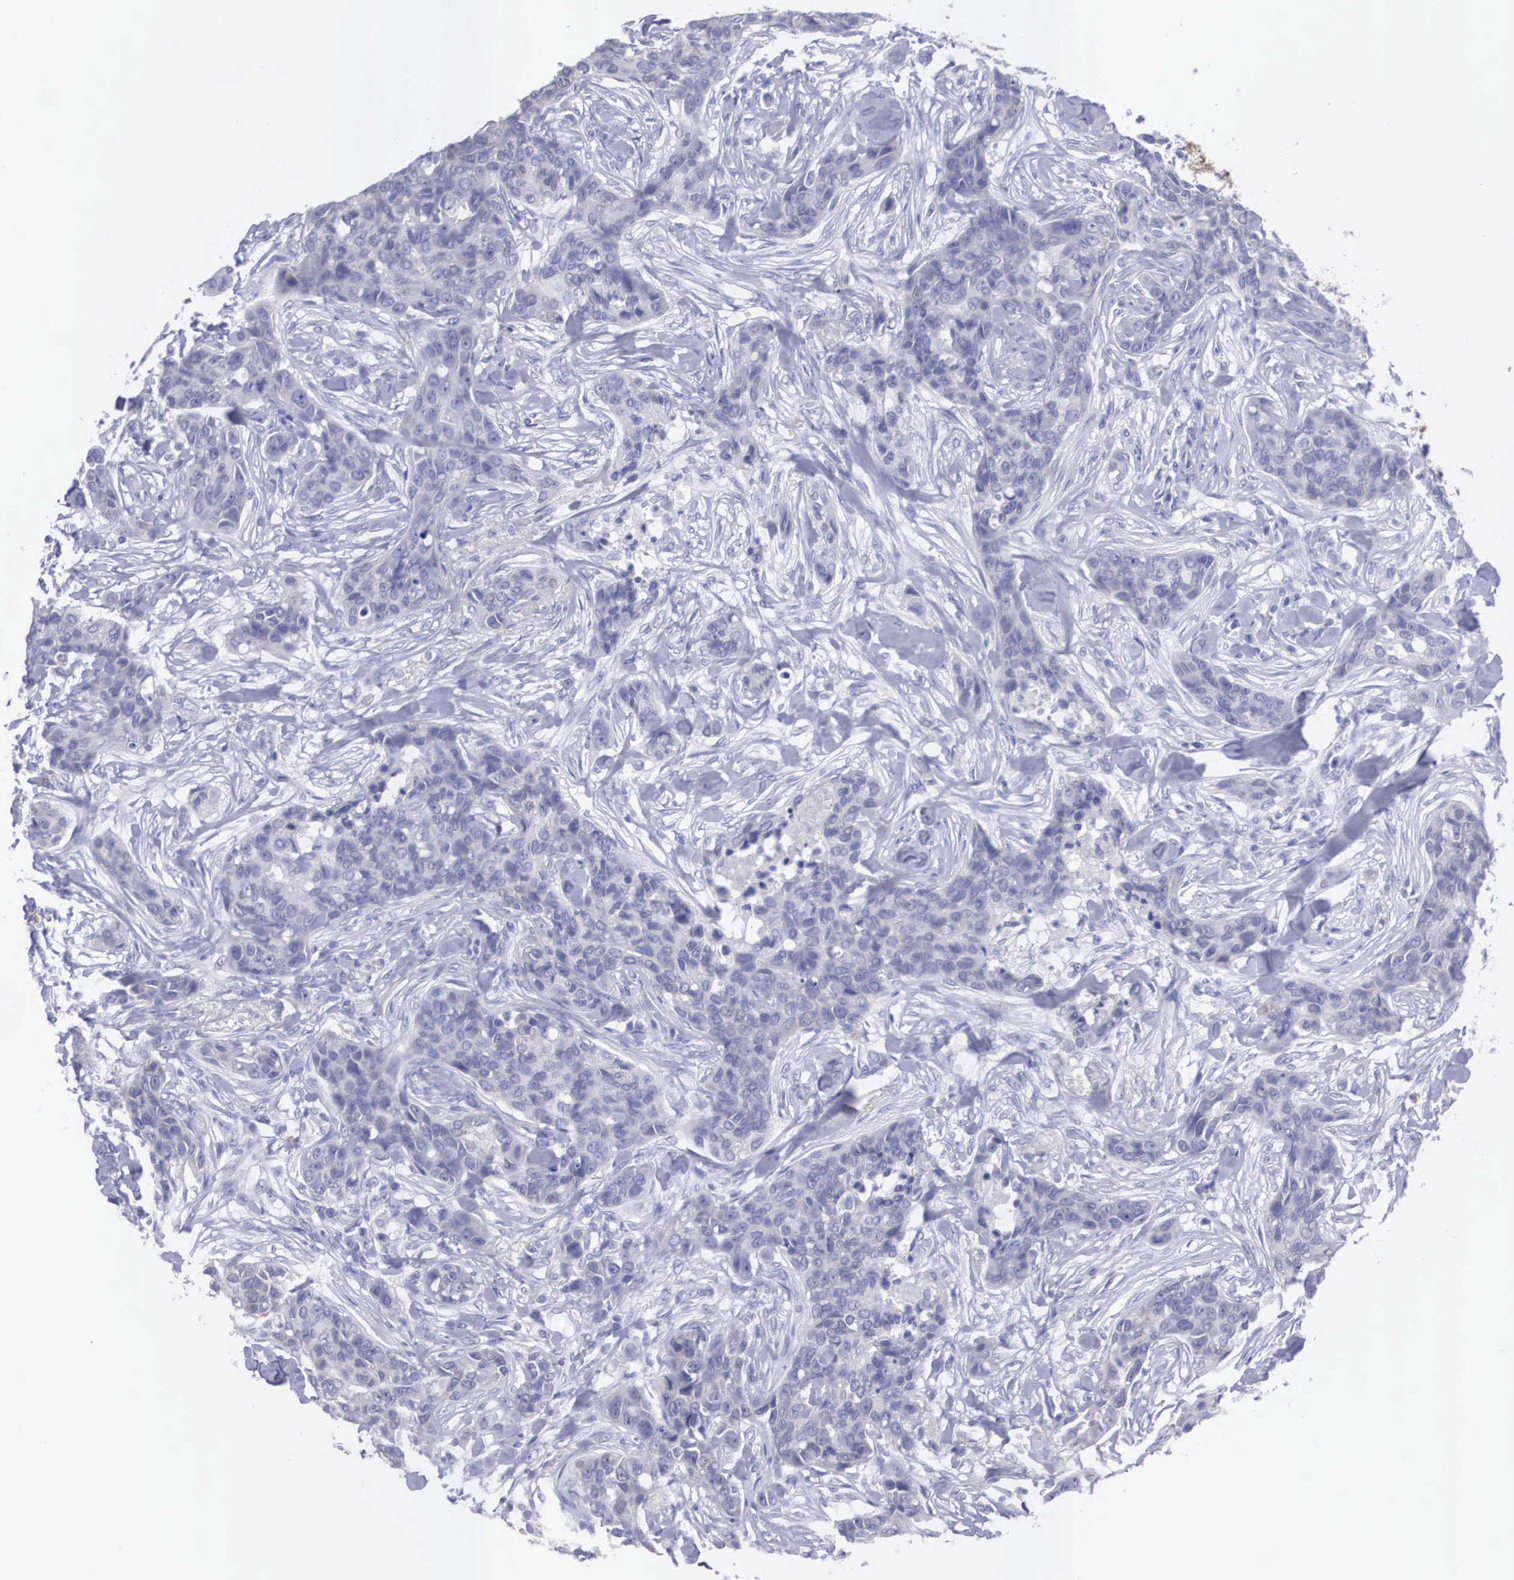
{"staining": {"intensity": "weak", "quantity": "<25%", "location": "cytoplasmic/membranous"}, "tissue": "breast cancer", "cell_type": "Tumor cells", "image_type": "cancer", "snomed": [{"axis": "morphology", "description": "Duct carcinoma"}, {"axis": "topography", "description": "Breast"}], "caption": "This photomicrograph is of breast cancer stained with immunohistochemistry (IHC) to label a protein in brown with the nuclei are counter-stained blue. There is no positivity in tumor cells.", "gene": "REPS2", "patient": {"sex": "female", "age": 91}}